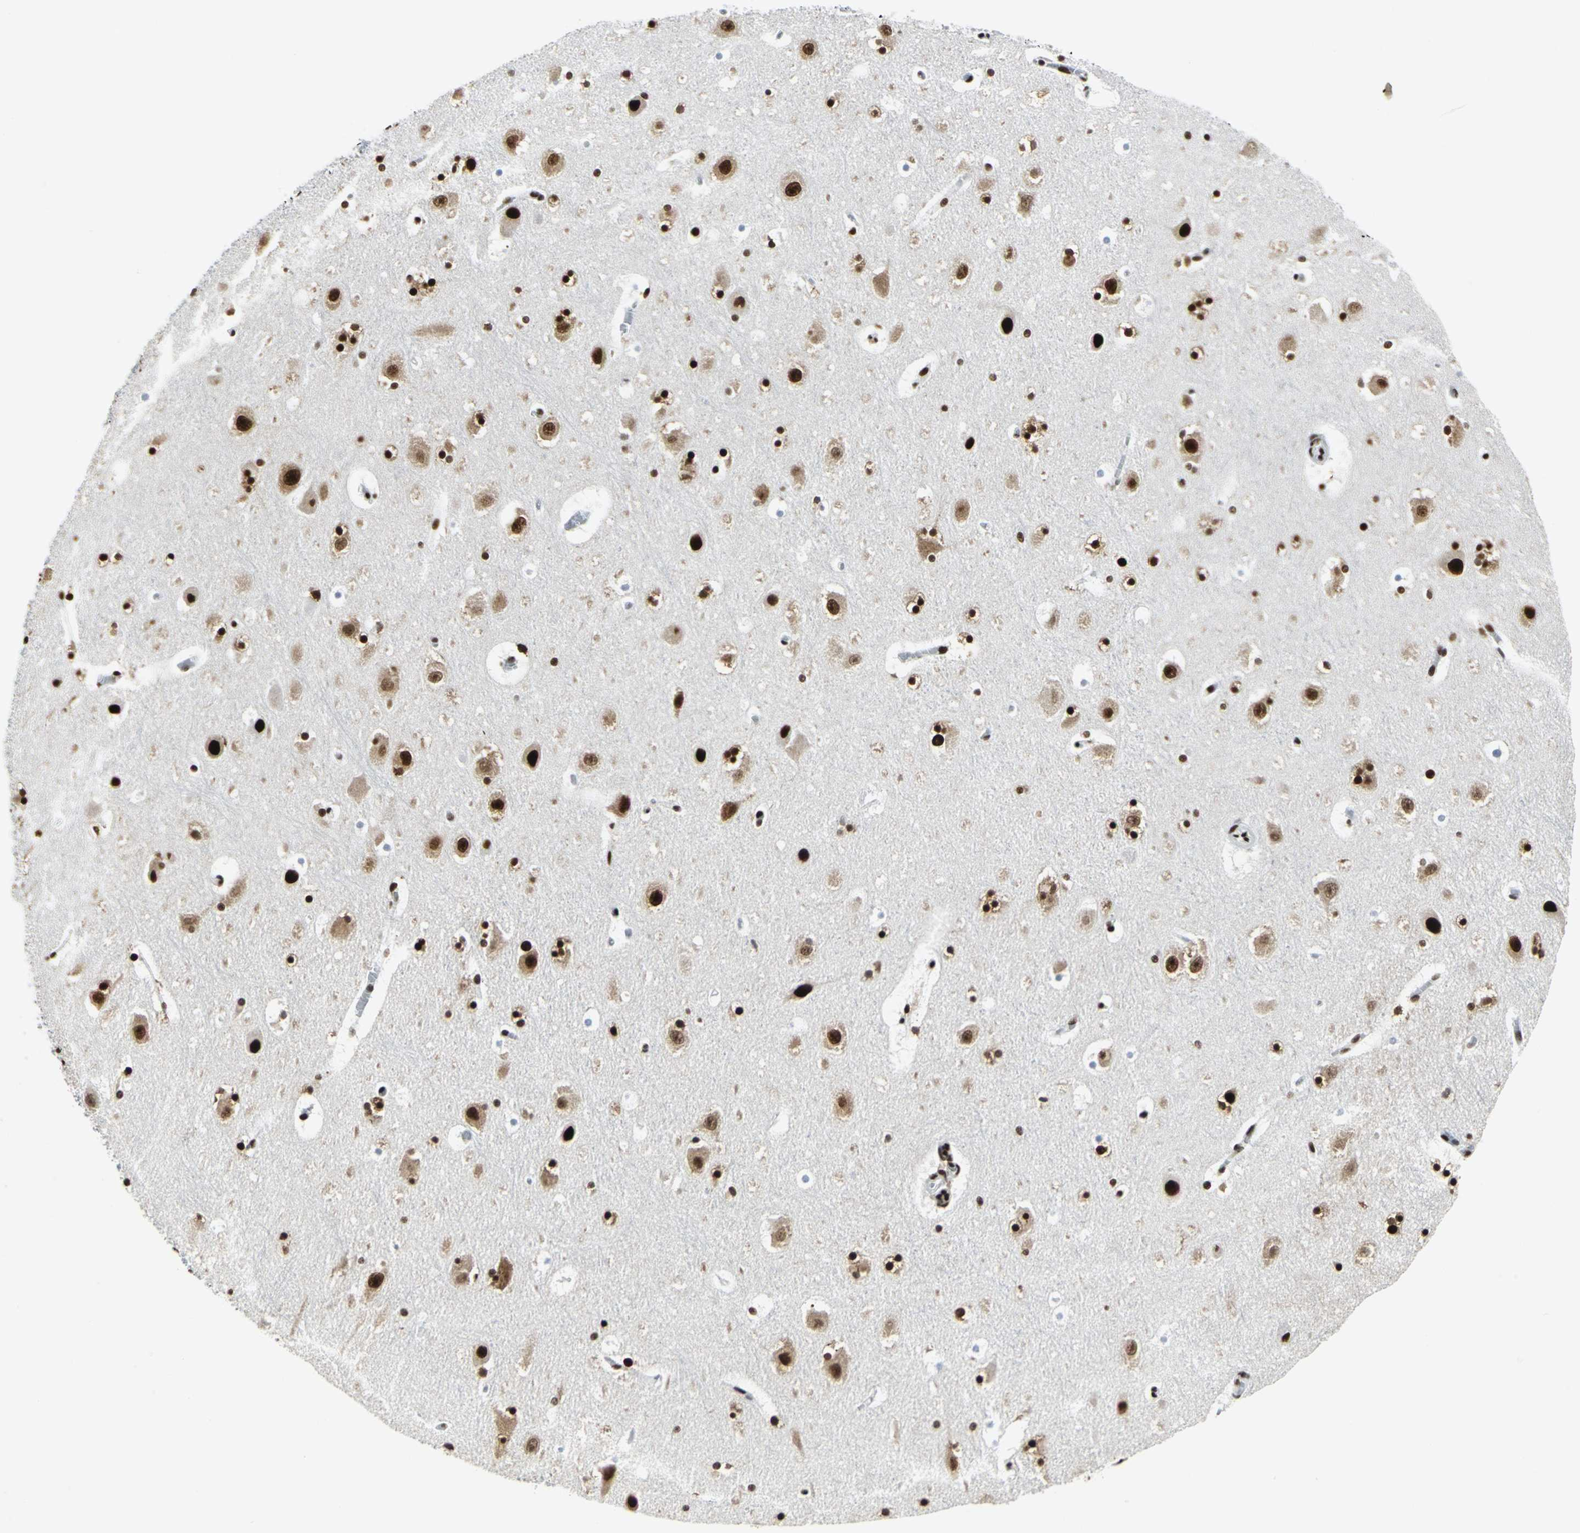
{"staining": {"intensity": "strong", "quantity": ">75%", "location": "nuclear"}, "tissue": "hippocampus", "cell_type": "Glial cells", "image_type": "normal", "snomed": [{"axis": "morphology", "description": "Normal tissue, NOS"}, {"axis": "topography", "description": "Hippocampus"}], "caption": "Immunohistochemistry (IHC) image of unremarkable hippocampus stained for a protein (brown), which exhibits high levels of strong nuclear expression in about >75% of glial cells.", "gene": "HDAC2", "patient": {"sex": "male", "age": 45}}